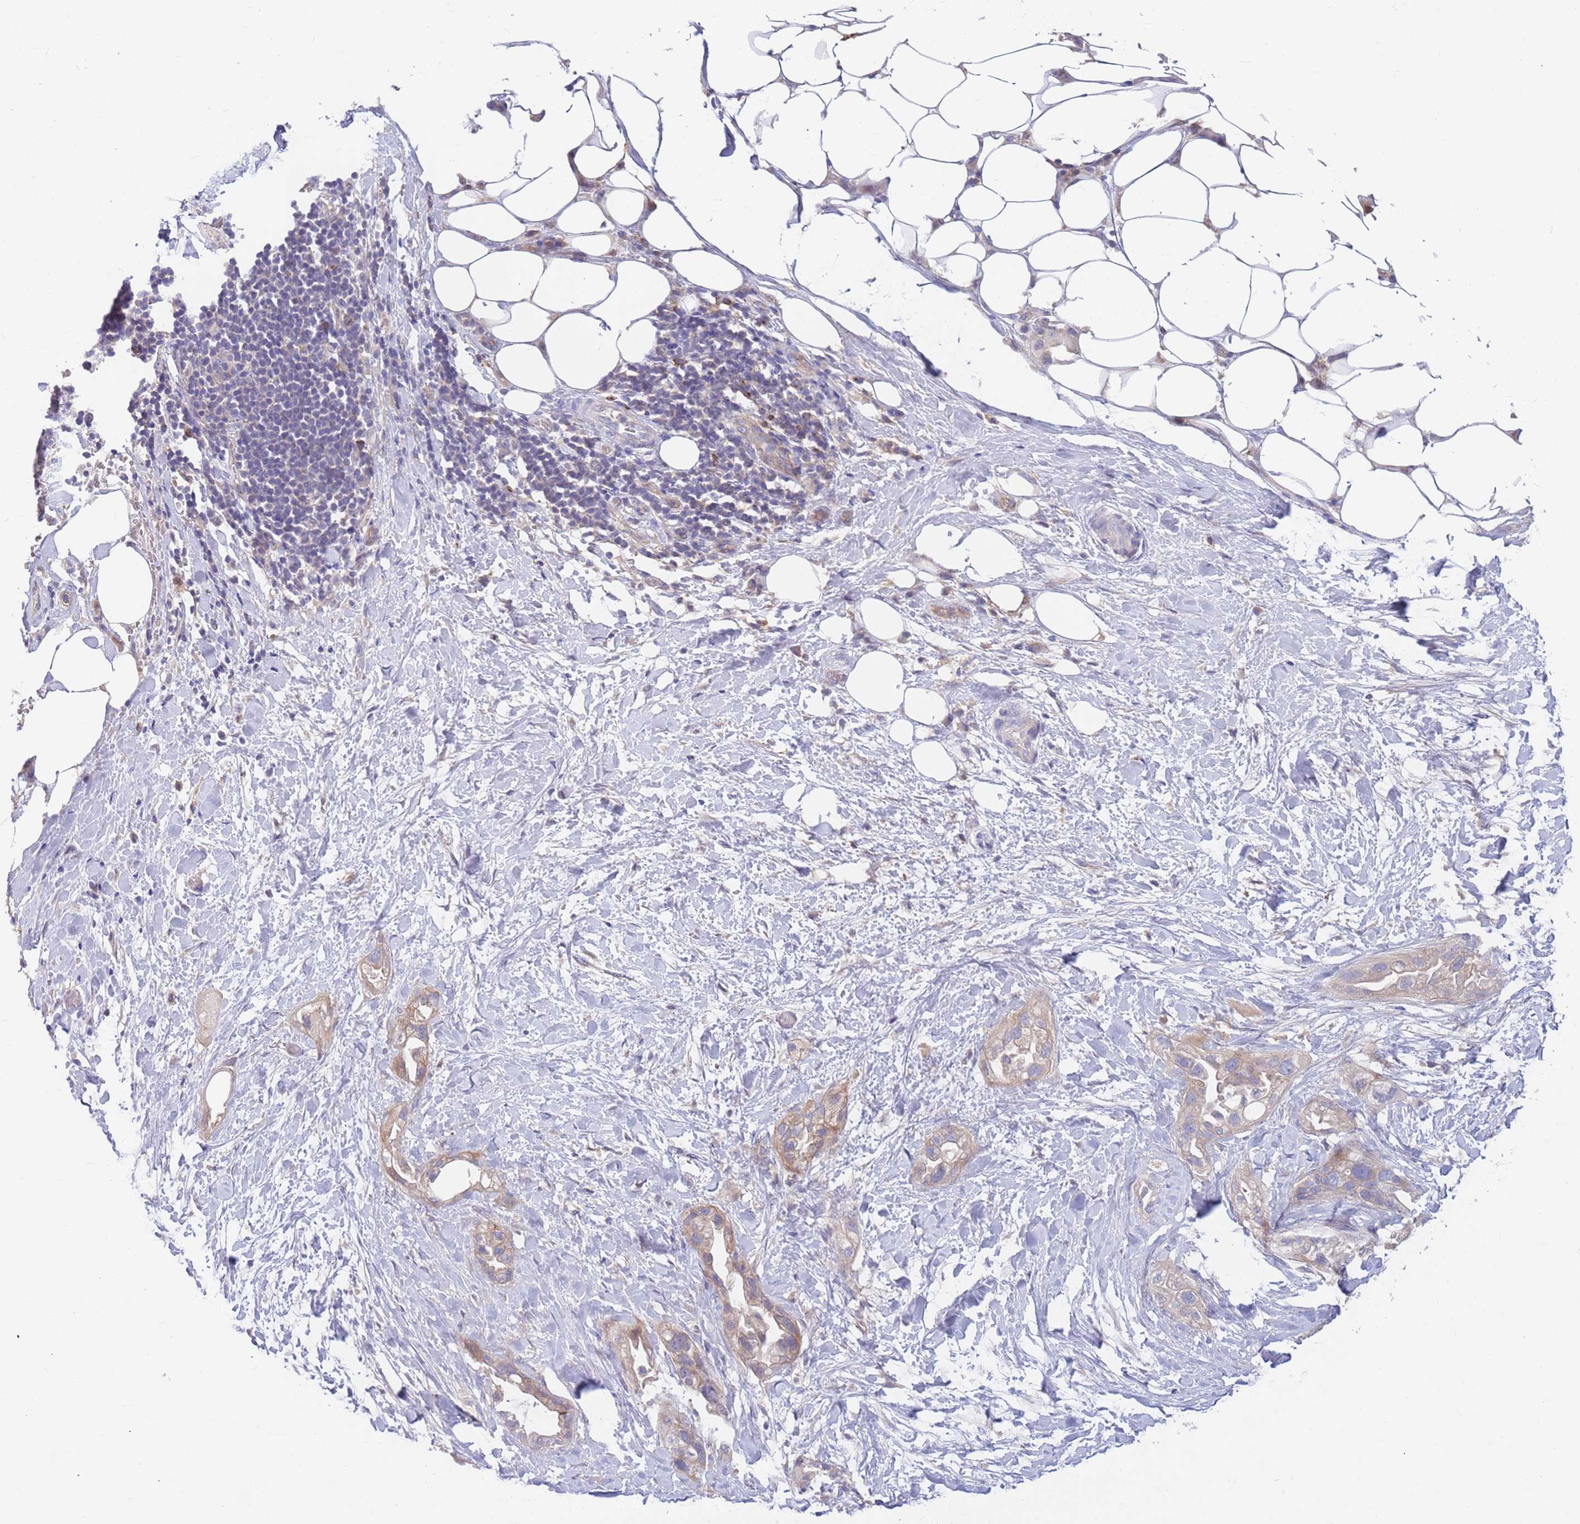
{"staining": {"intensity": "weak", "quantity": "<25%", "location": "cytoplasmic/membranous"}, "tissue": "pancreatic cancer", "cell_type": "Tumor cells", "image_type": "cancer", "snomed": [{"axis": "morphology", "description": "Adenocarcinoma, NOS"}, {"axis": "topography", "description": "Pancreas"}], "caption": "The IHC photomicrograph has no significant positivity in tumor cells of adenocarcinoma (pancreatic) tissue.", "gene": "BORCS5", "patient": {"sex": "male", "age": 44}}